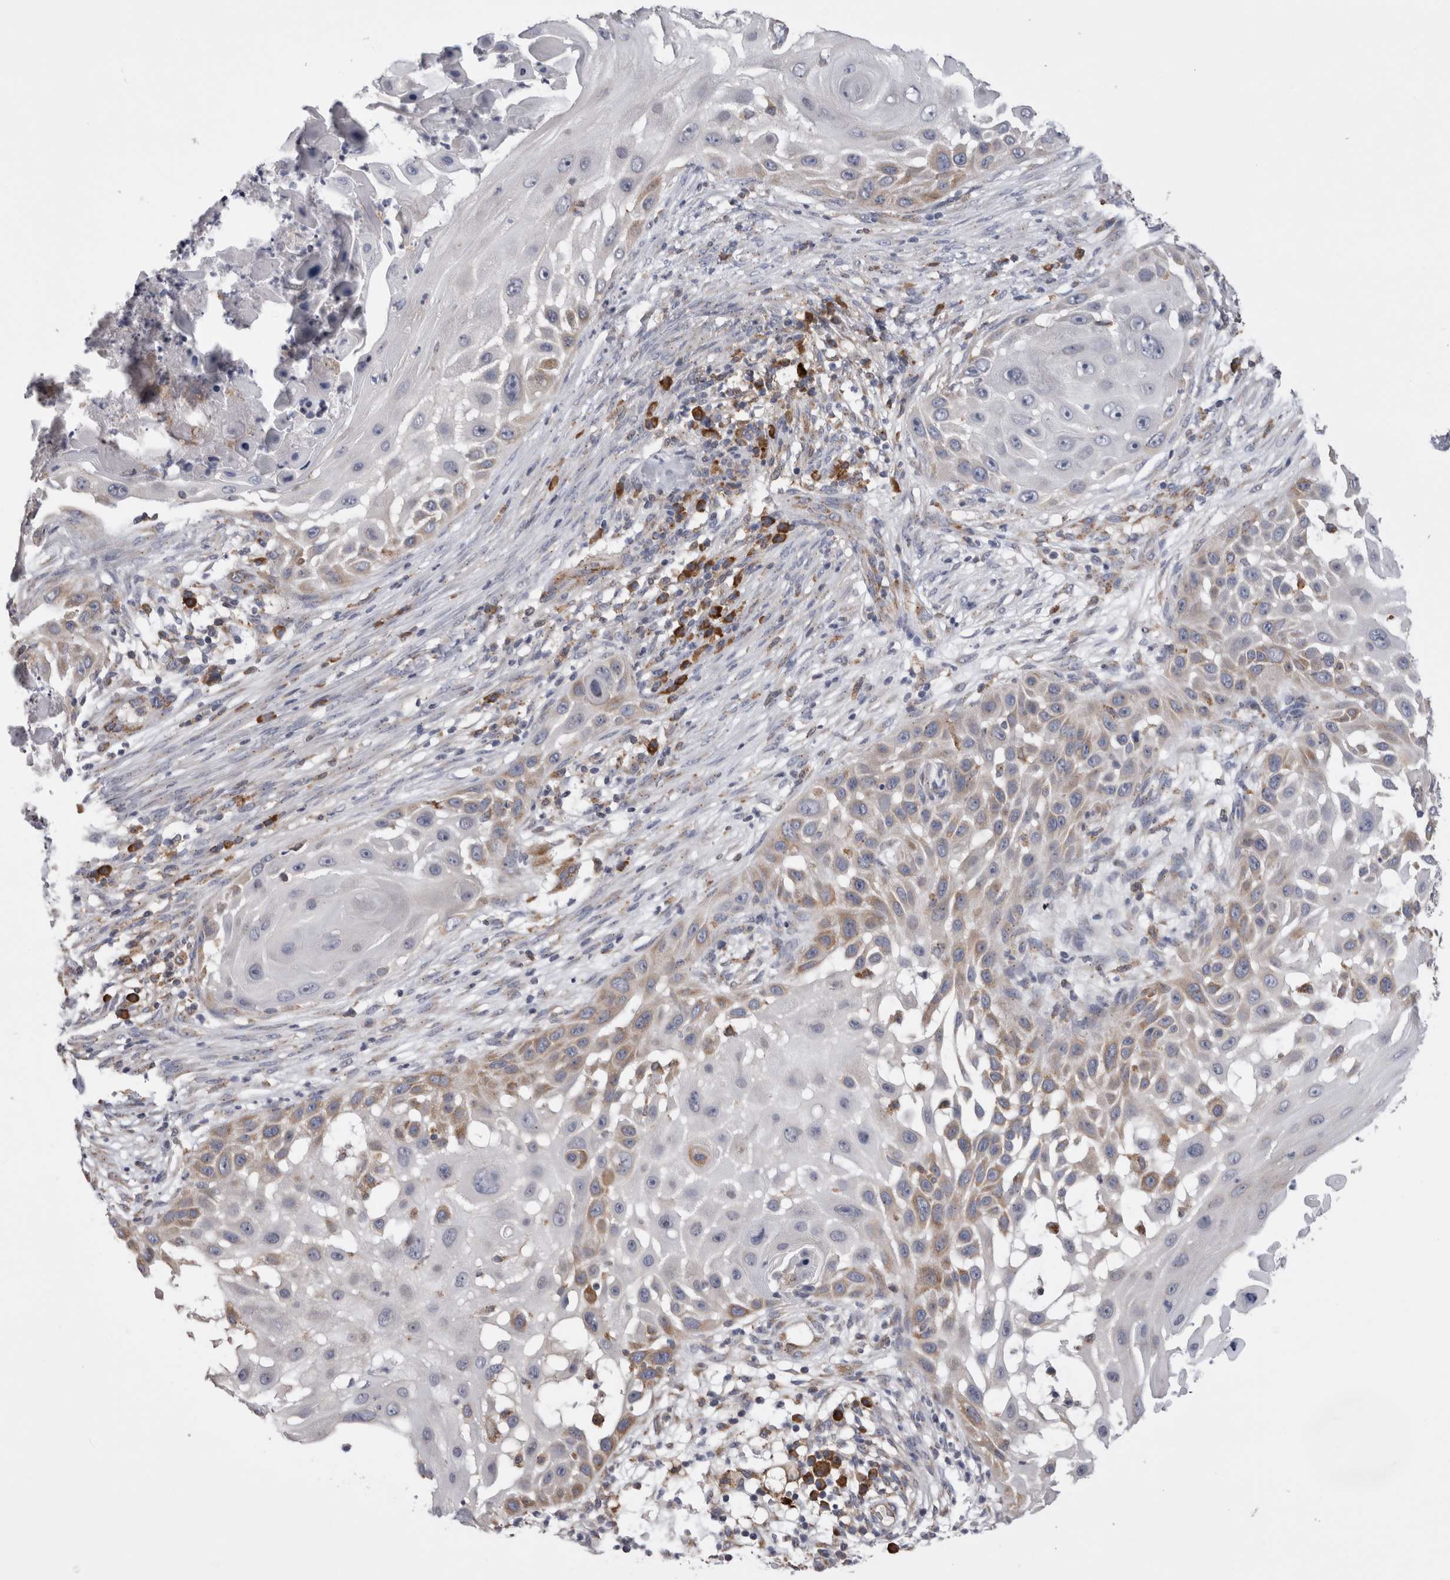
{"staining": {"intensity": "weak", "quantity": "25%-75%", "location": "cytoplasmic/membranous"}, "tissue": "skin cancer", "cell_type": "Tumor cells", "image_type": "cancer", "snomed": [{"axis": "morphology", "description": "Squamous cell carcinoma, NOS"}, {"axis": "topography", "description": "Skin"}], "caption": "Immunohistochemical staining of human skin cancer (squamous cell carcinoma) exhibits low levels of weak cytoplasmic/membranous expression in about 25%-75% of tumor cells.", "gene": "ZNF341", "patient": {"sex": "female", "age": 44}}